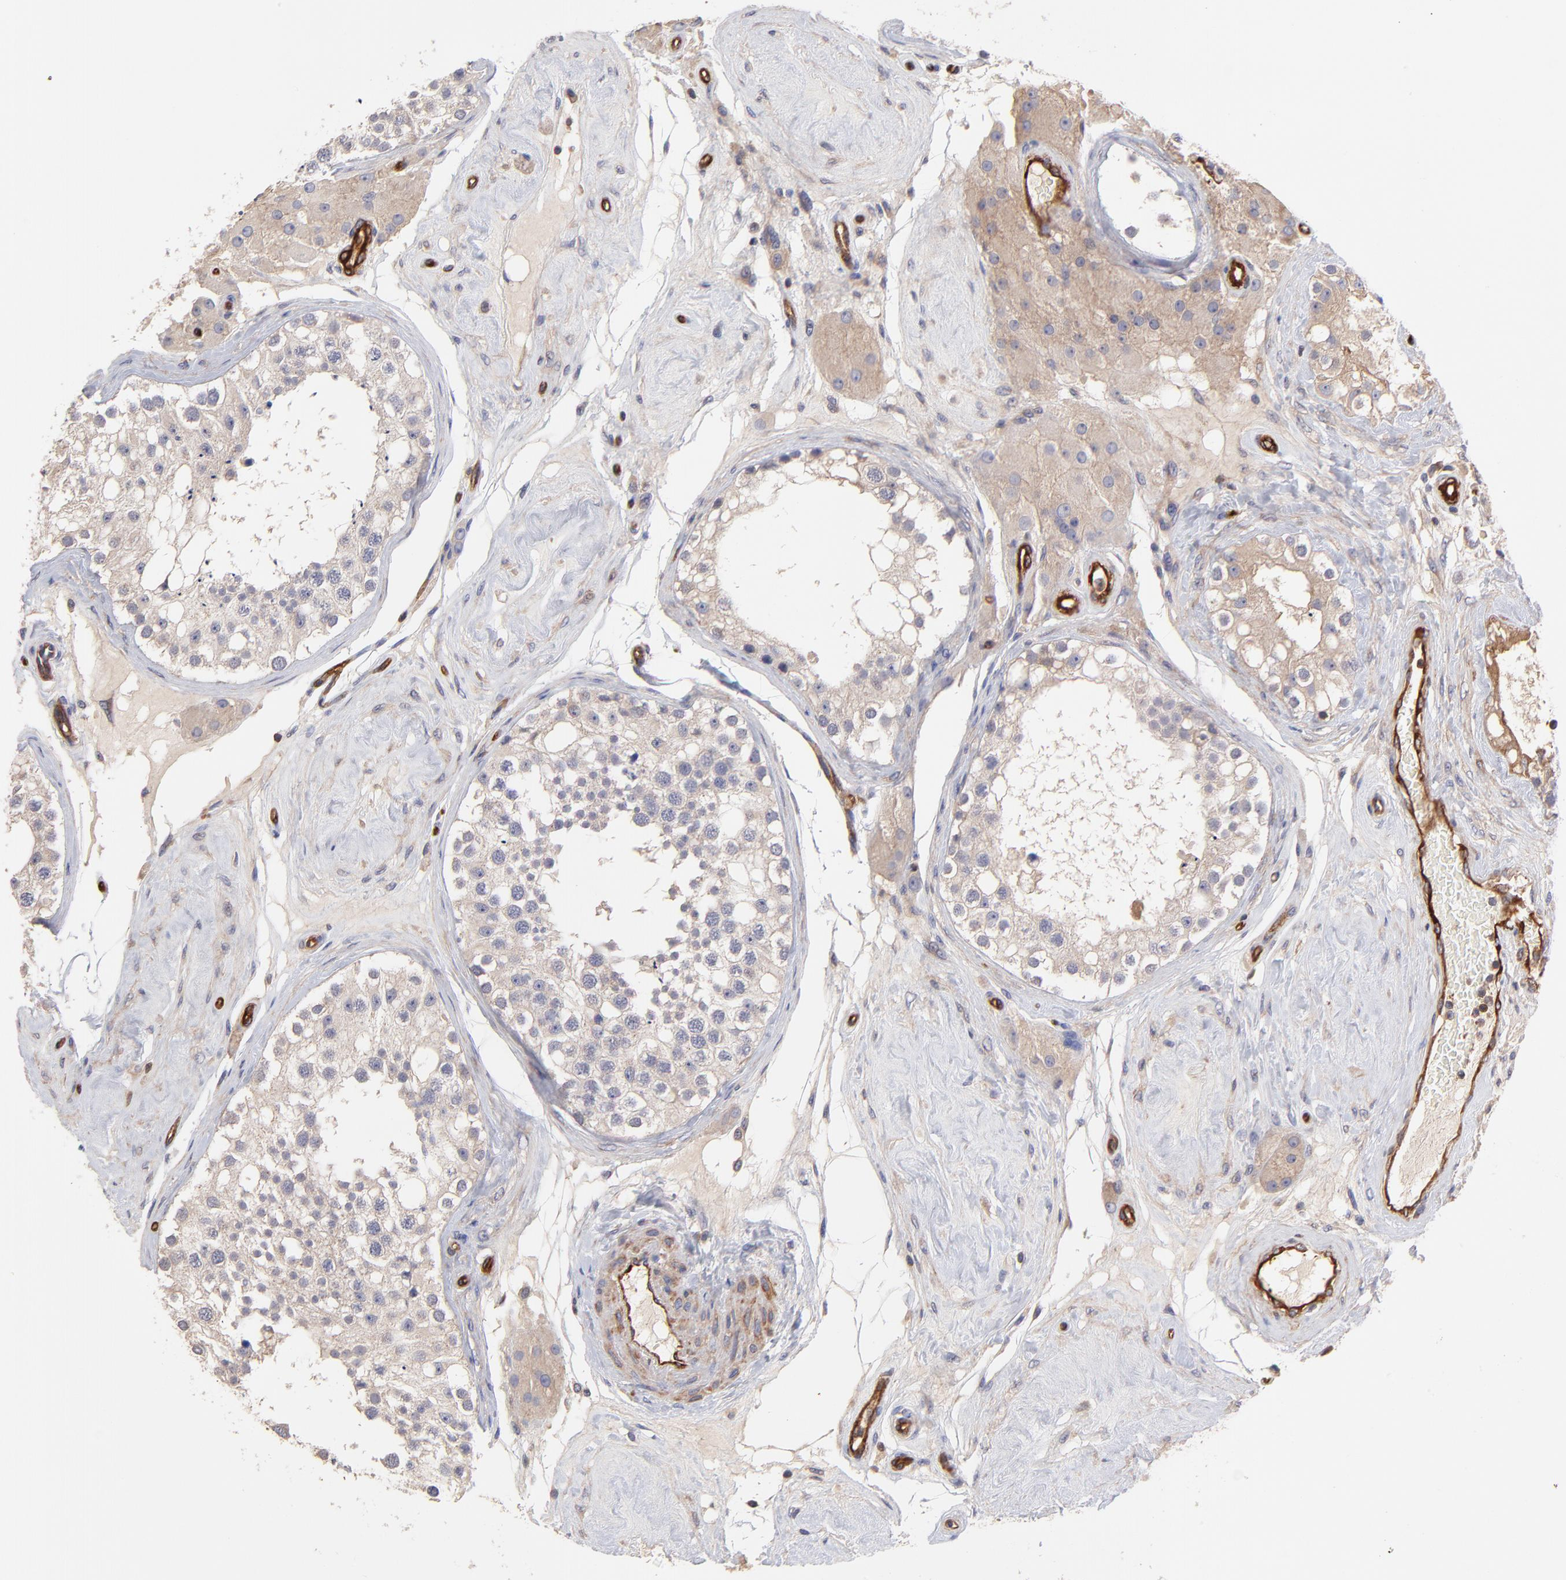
{"staining": {"intensity": "negative", "quantity": "none", "location": "none"}, "tissue": "testis", "cell_type": "Cells in seminiferous ducts", "image_type": "normal", "snomed": [{"axis": "morphology", "description": "Normal tissue, NOS"}, {"axis": "topography", "description": "Testis"}], "caption": "IHC photomicrograph of benign testis: testis stained with DAB displays no significant protein expression in cells in seminiferous ducts.", "gene": "ASB7", "patient": {"sex": "male", "age": 68}}